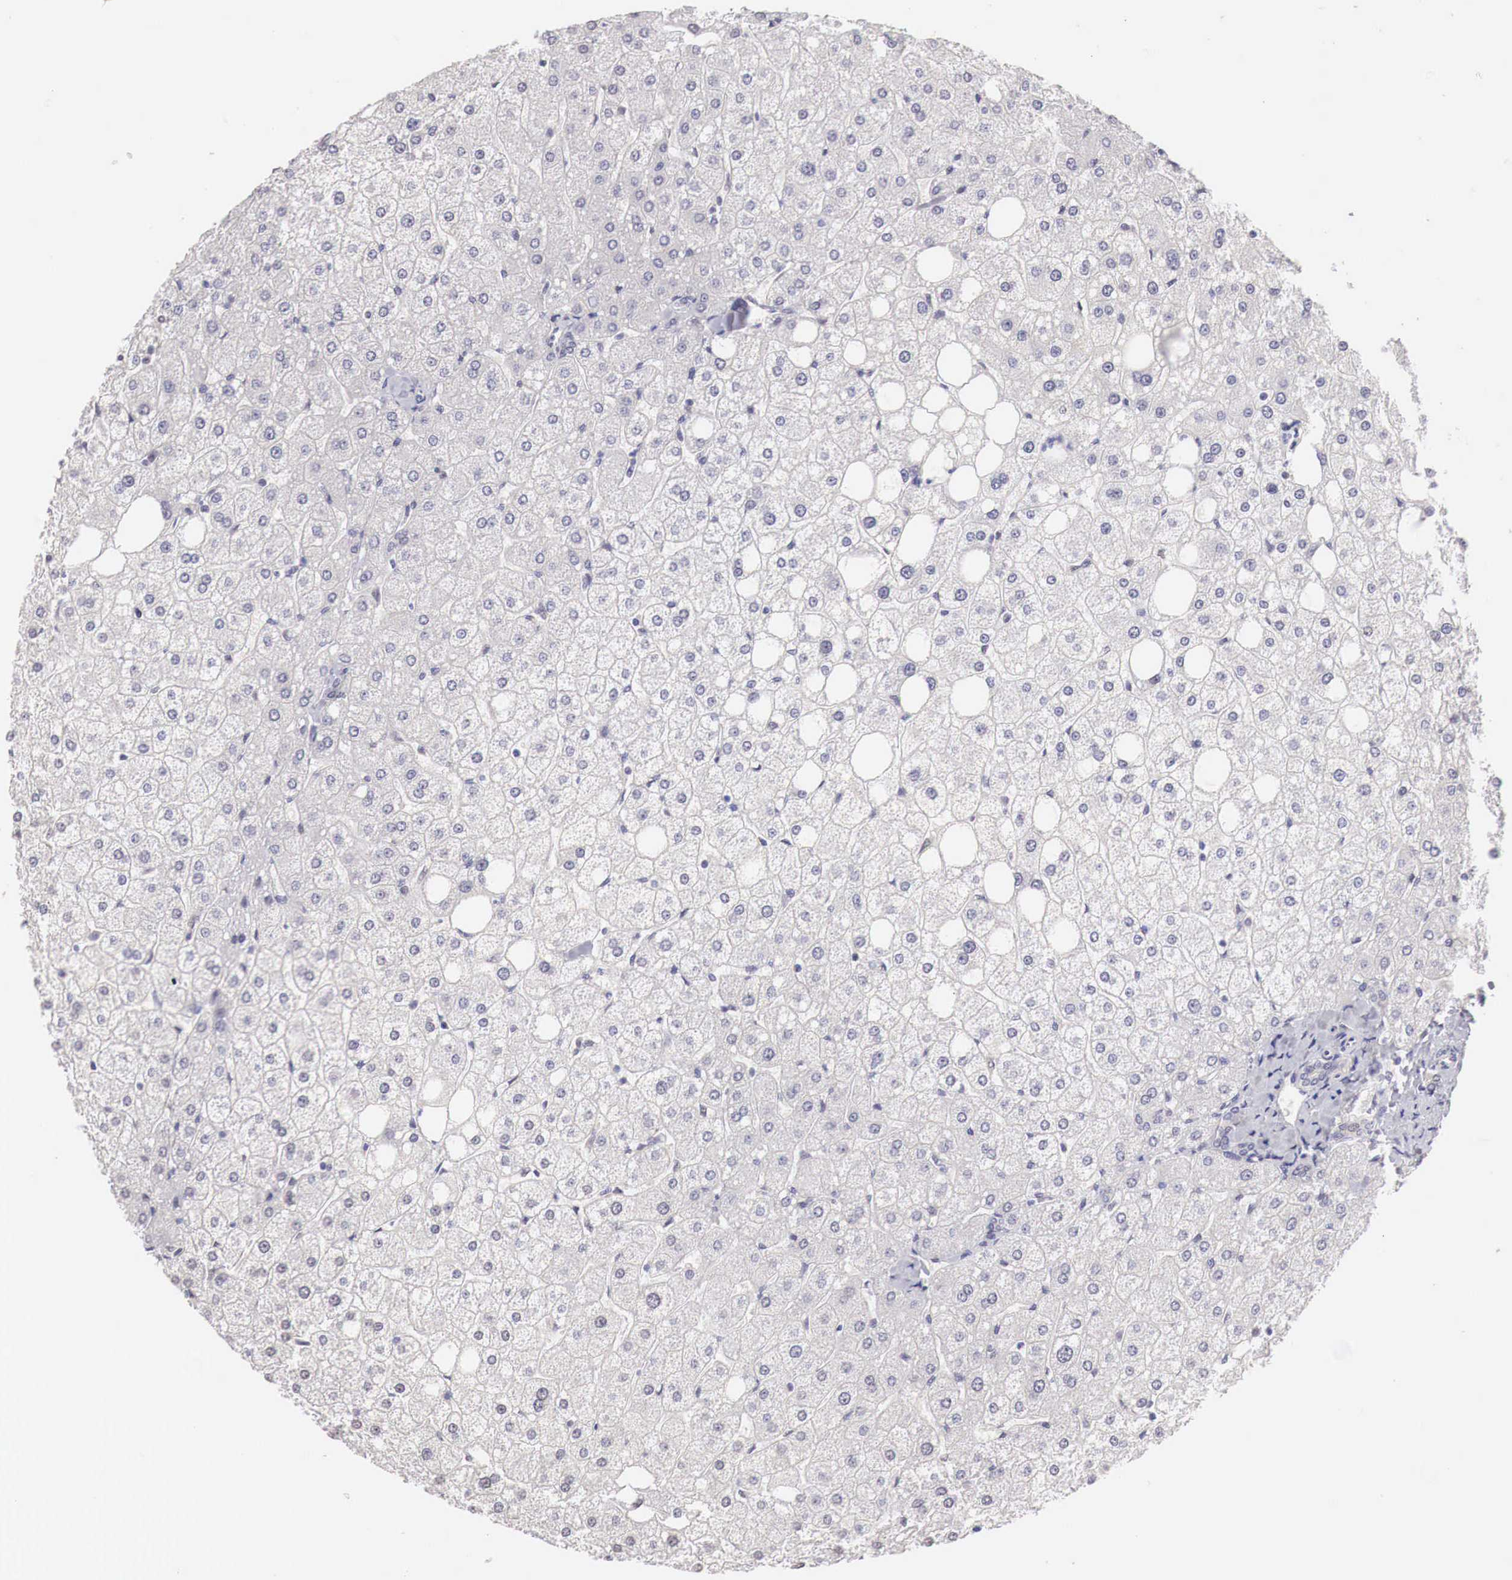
{"staining": {"intensity": "negative", "quantity": "none", "location": "none"}, "tissue": "liver", "cell_type": "Cholangiocytes", "image_type": "normal", "snomed": [{"axis": "morphology", "description": "Normal tissue, NOS"}, {"axis": "topography", "description": "Liver"}], "caption": "The image reveals no significant staining in cholangiocytes of liver.", "gene": "UBA1", "patient": {"sex": "male", "age": 35}}